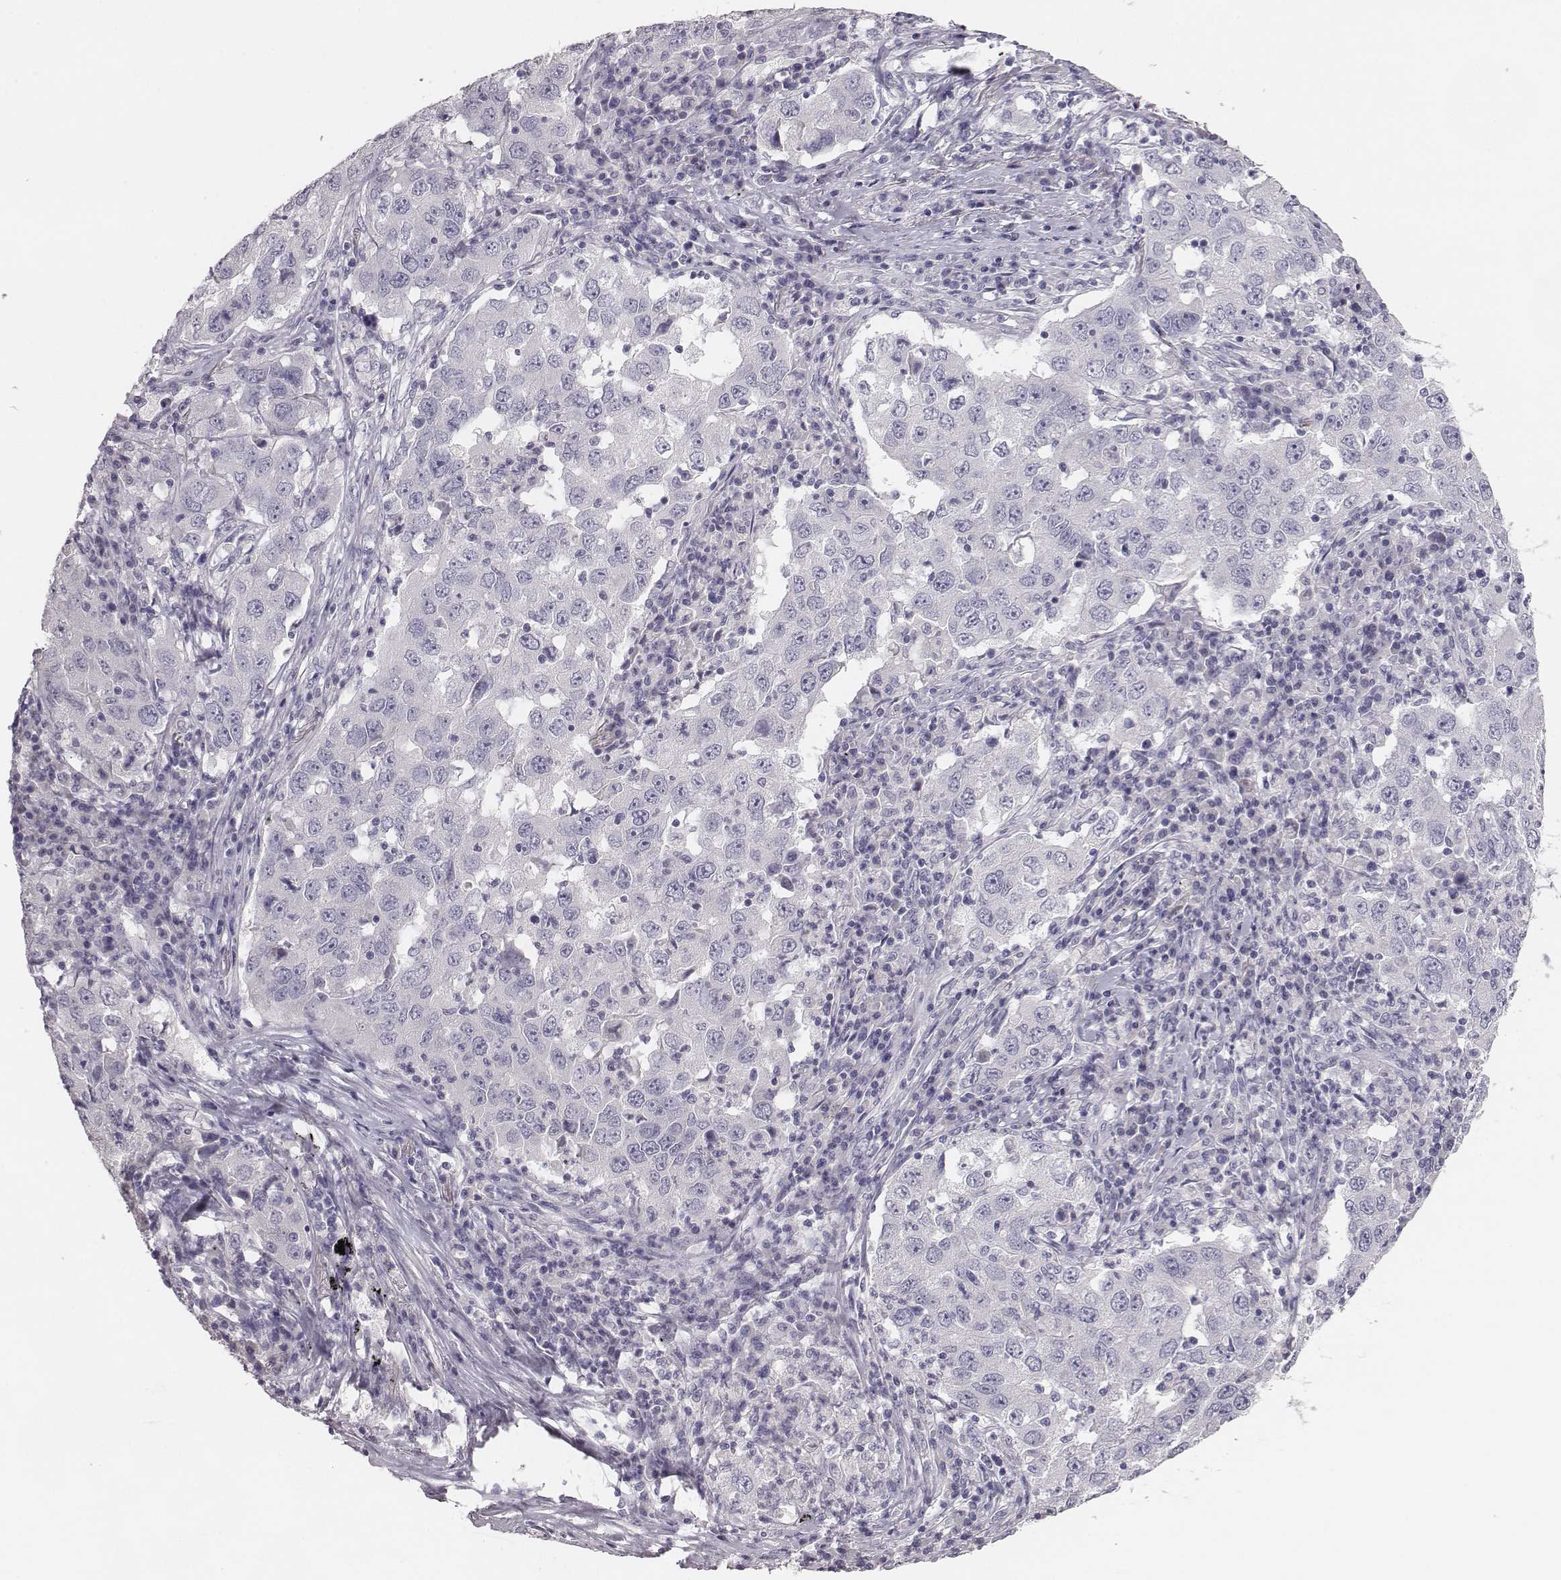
{"staining": {"intensity": "negative", "quantity": "none", "location": "none"}, "tissue": "lung cancer", "cell_type": "Tumor cells", "image_type": "cancer", "snomed": [{"axis": "morphology", "description": "Adenocarcinoma, NOS"}, {"axis": "topography", "description": "Lung"}], "caption": "IHC of human lung cancer (adenocarcinoma) displays no expression in tumor cells. (DAB (3,3'-diaminobenzidine) immunohistochemistry visualized using brightfield microscopy, high magnification).", "gene": "MYH6", "patient": {"sex": "male", "age": 73}}